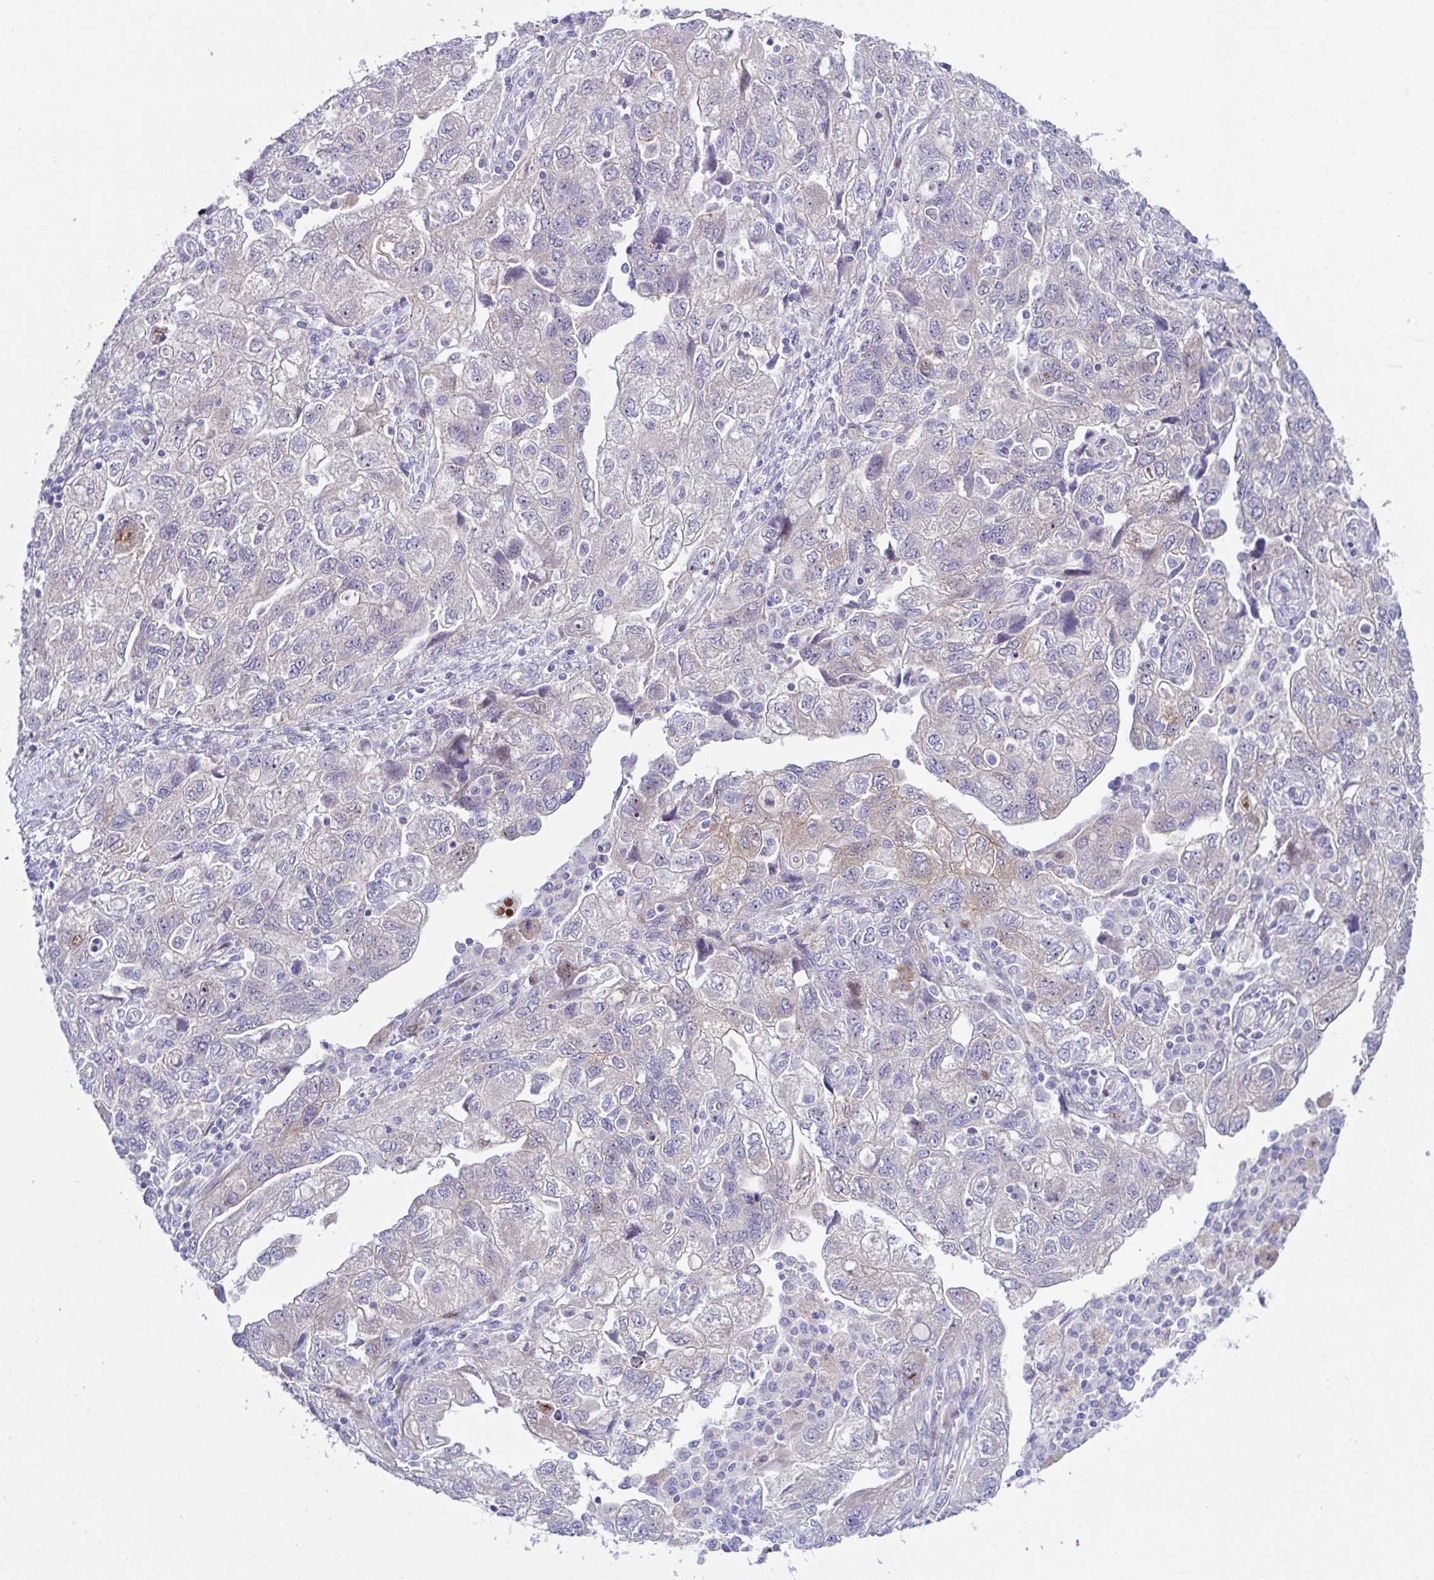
{"staining": {"intensity": "weak", "quantity": "<25%", "location": "cytoplasmic/membranous"}, "tissue": "ovarian cancer", "cell_type": "Tumor cells", "image_type": "cancer", "snomed": [{"axis": "morphology", "description": "Carcinoma, NOS"}, {"axis": "morphology", "description": "Cystadenocarcinoma, serous, NOS"}, {"axis": "topography", "description": "Ovary"}], "caption": "Ovarian cancer was stained to show a protein in brown. There is no significant expression in tumor cells.", "gene": "ZNF713", "patient": {"sex": "female", "age": 69}}